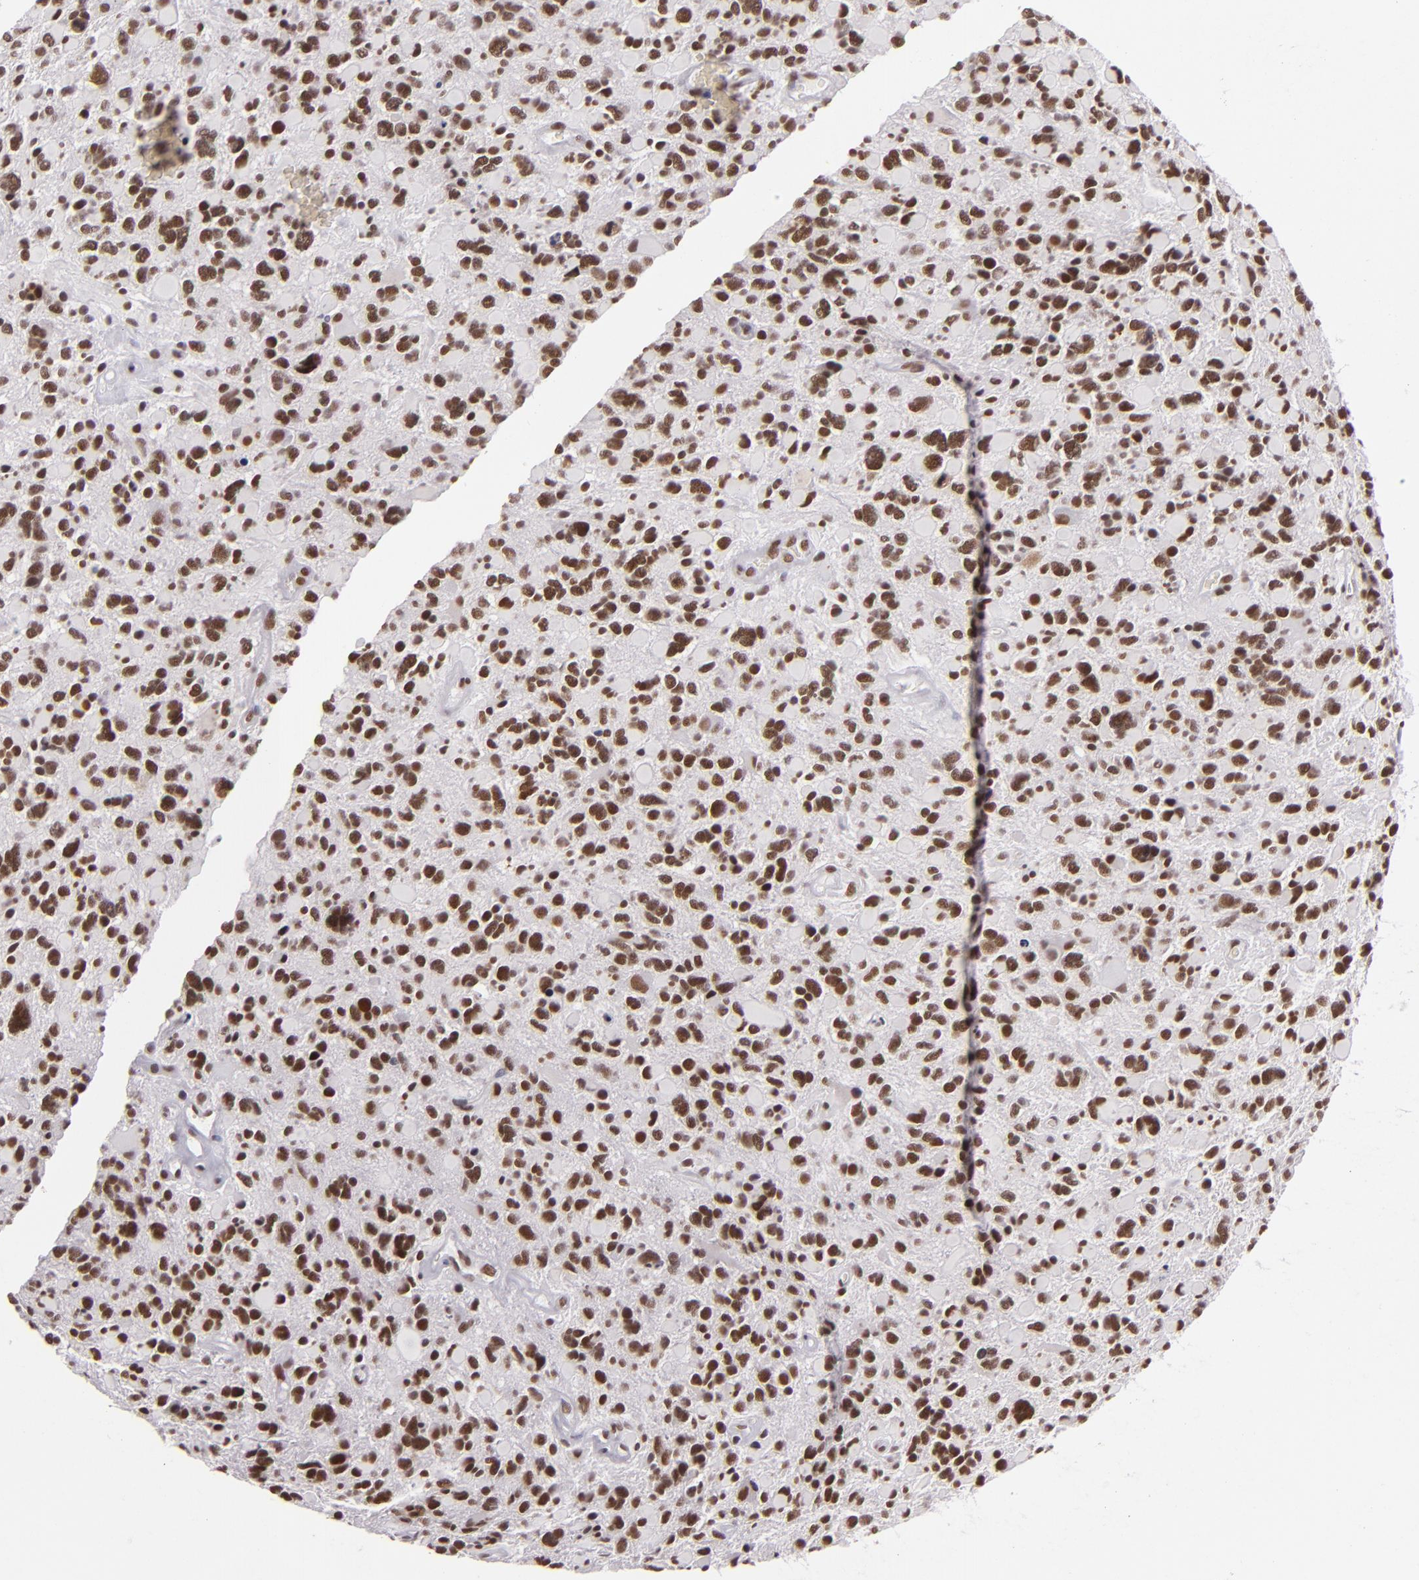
{"staining": {"intensity": "moderate", "quantity": ">75%", "location": "nuclear"}, "tissue": "glioma", "cell_type": "Tumor cells", "image_type": "cancer", "snomed": [{"axis": "morphology", "description": "Glioma, malignant, High grade"}, {"axis": "topography", "description": "Brain"}], "caption": "Immunohistochemistry (IHC) of human malignant high-grade glioma exhibits medium levels of moderate nuclear expression in about >75% of tumor cells.", "gene": "BRD8", "patient": {"sex": "female", "age": 37}}